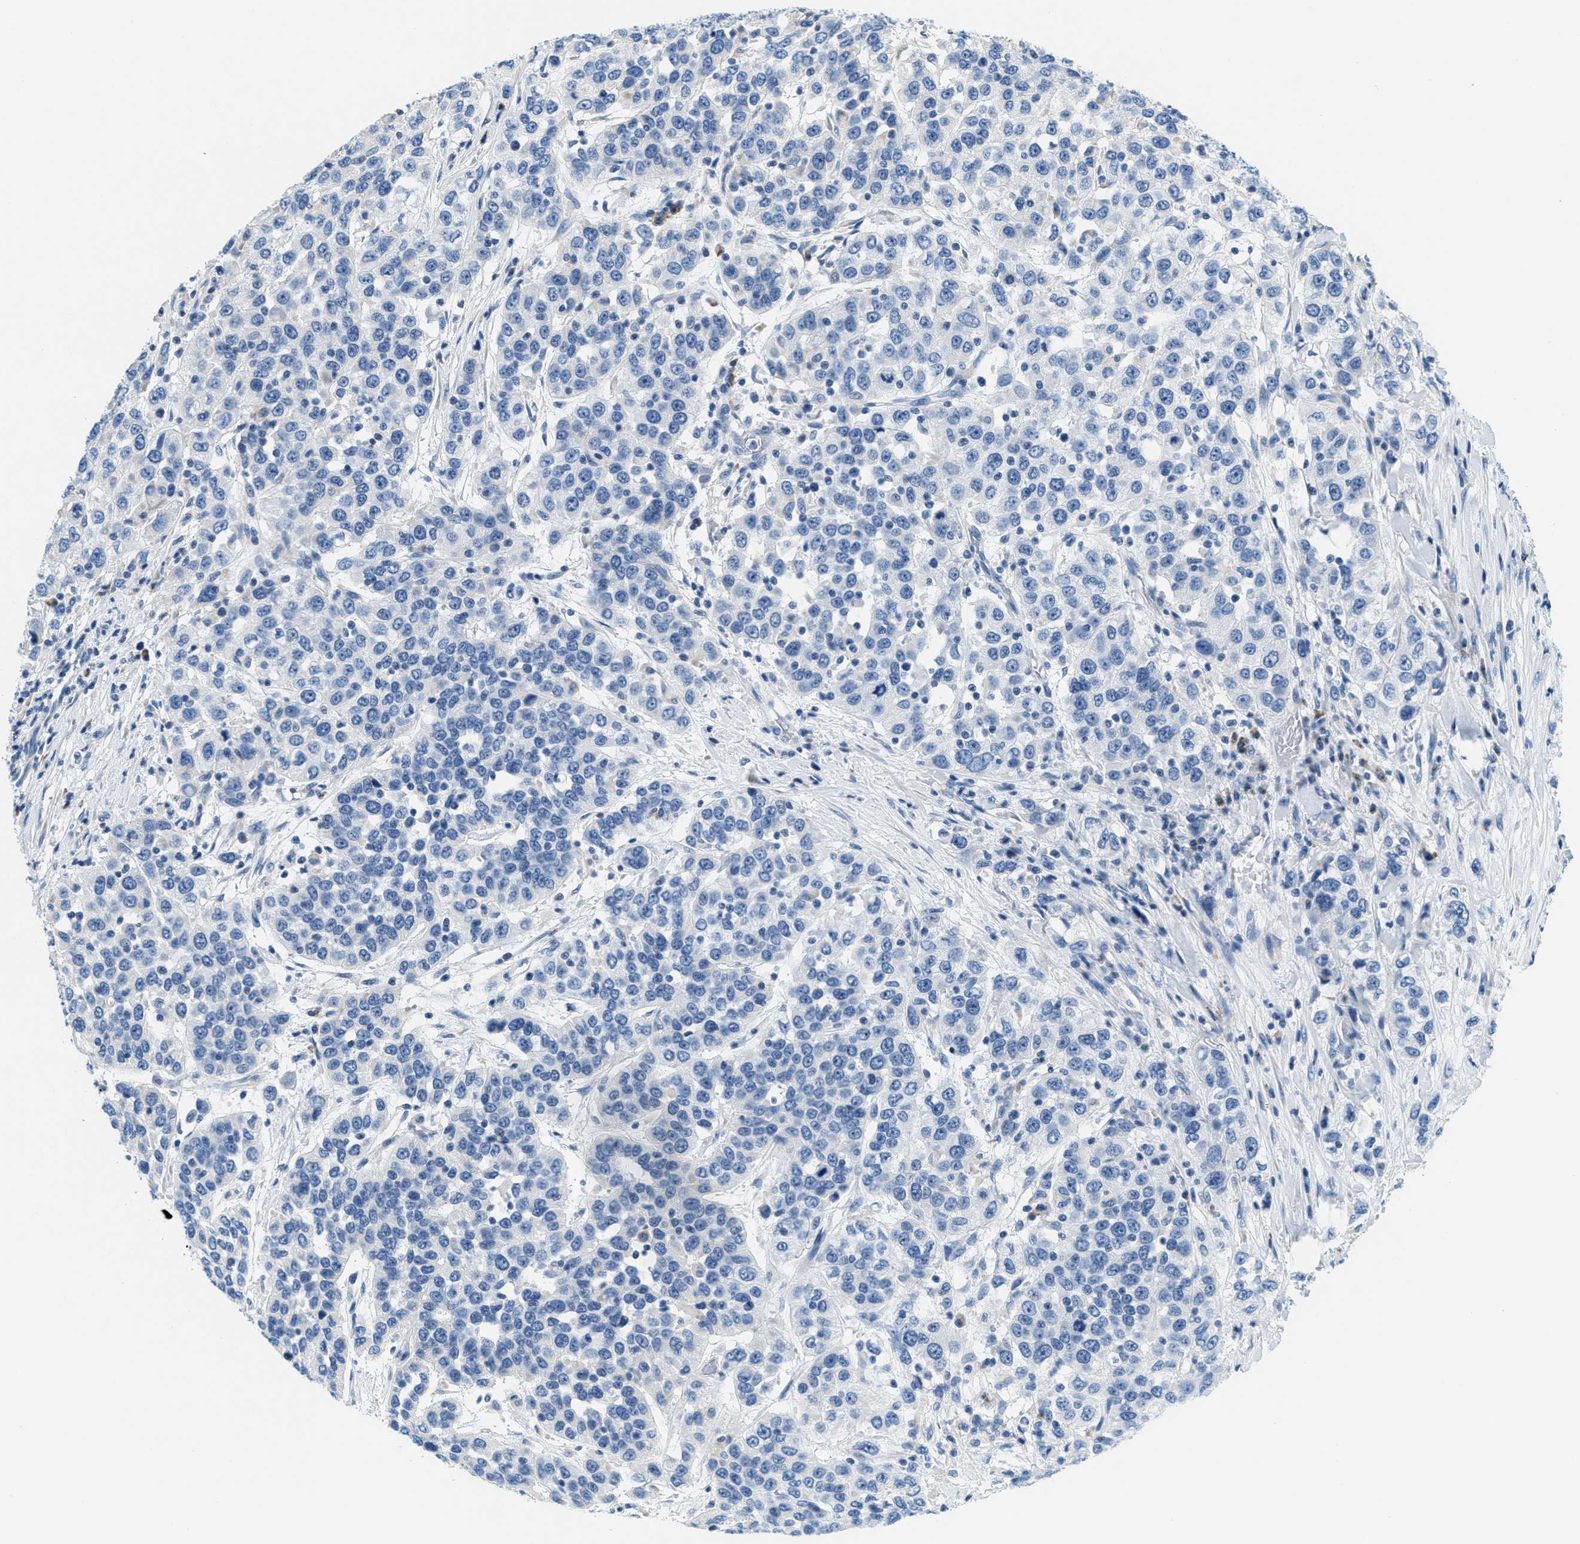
{"staining": {"intensity": "negative", "quantity": "none", "location": "none"}, "tissue": "urothelial cancer", "cell_type": "Tumor cells", "image_type": "cancer", "snomed": [{"axis": "morphology", "description": "Urothelial carcinoma, High grade"}, {"axis": "topography", "description": "Urinary bladder"}], "caption": "An immunohistochemistry histopathology image of high-grade urothelial carcinoma is shown. There is no staining in tumor cells of high-grade urothelial carcinoma.", "gene": "CA4", "patient": {"sex": "female", "age": 80}}